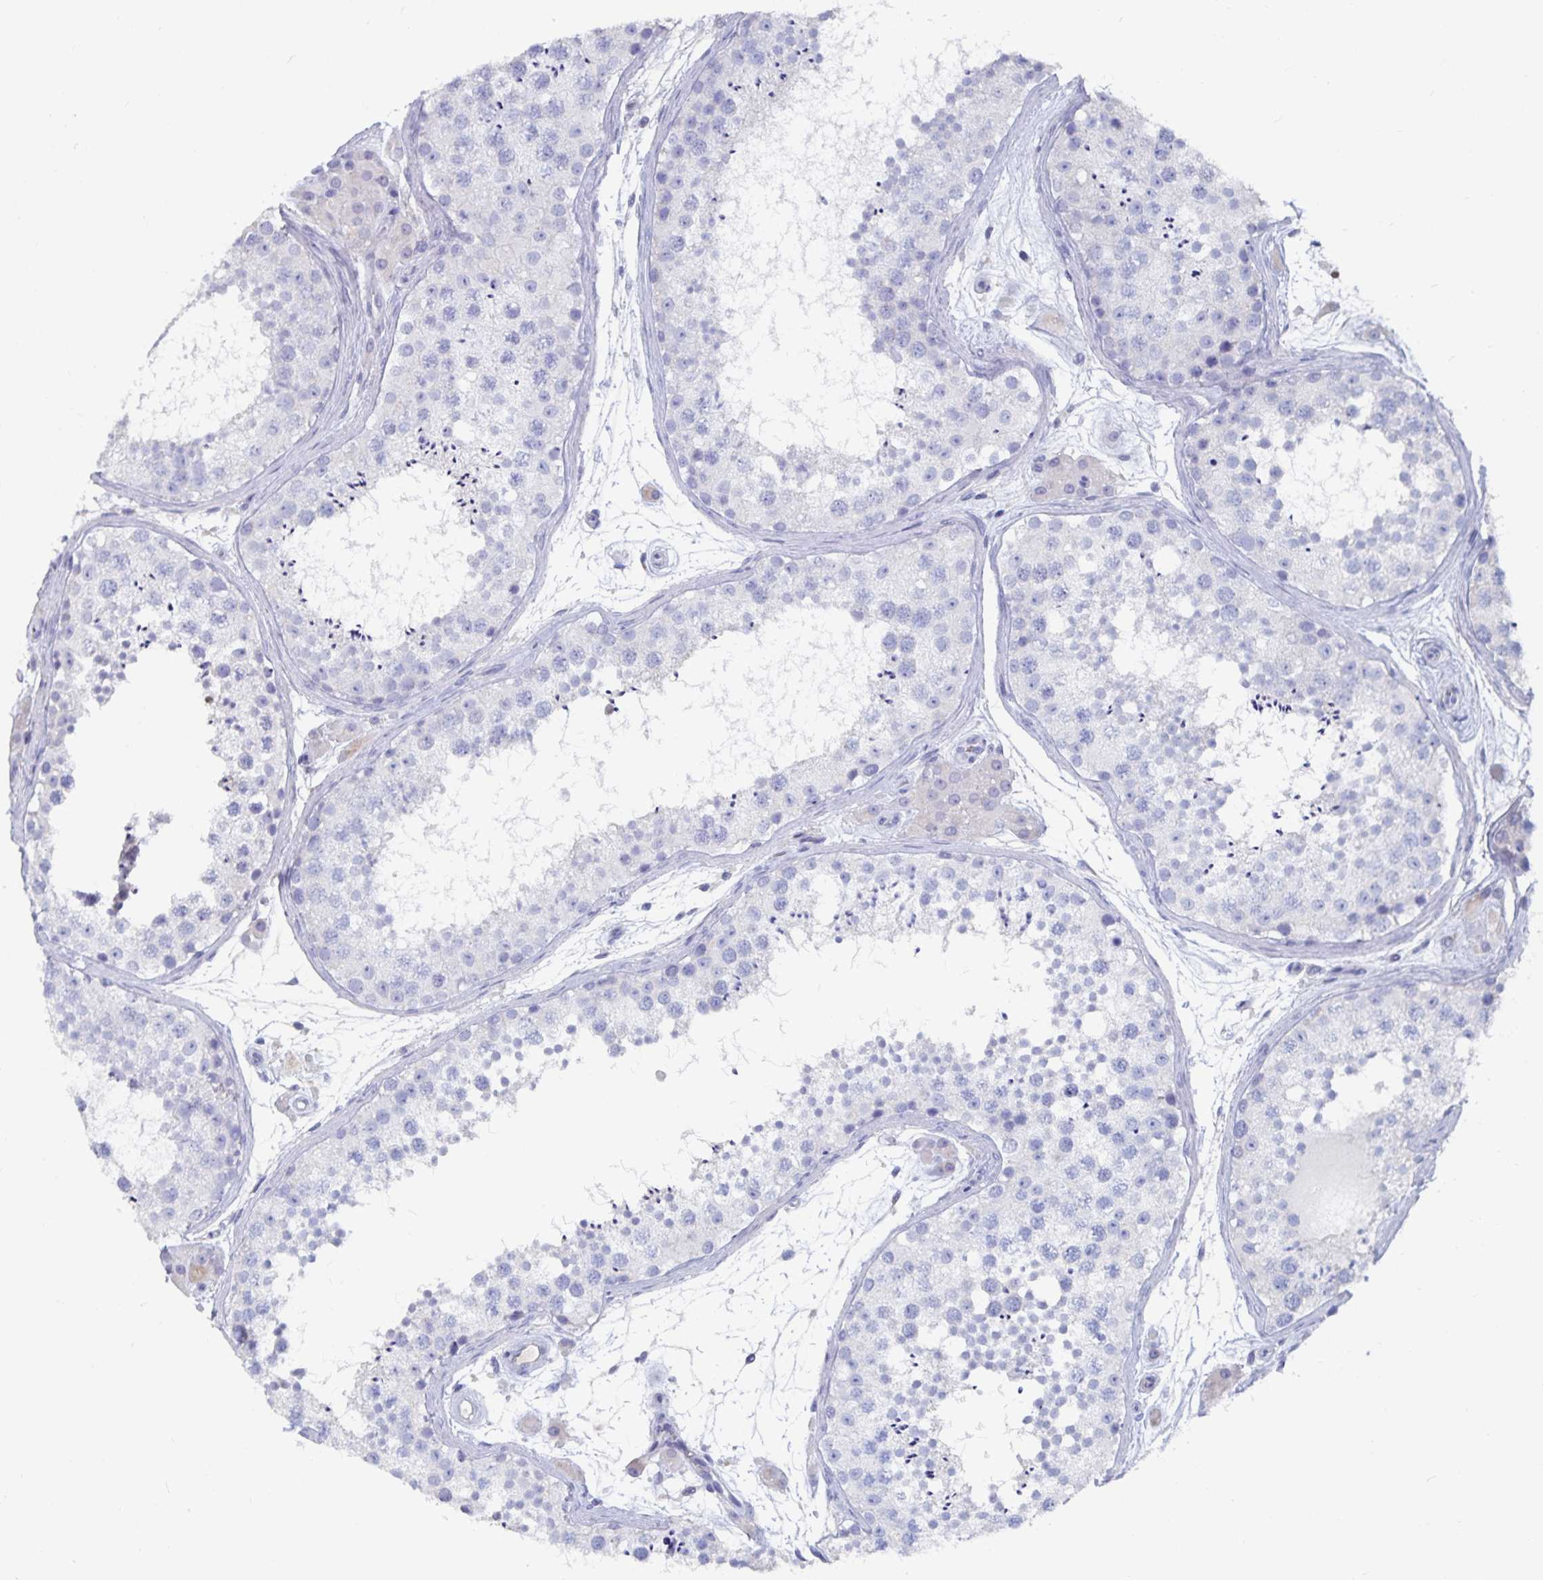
{"staining": {"intensity": "negative", "quantity": "none", "location": "none"}, "tissue": "testis", "cell_type": "Cells in seminiferous ducts", "image_type": "normal", "snomed": [{"axis": "morphology", "description": "Normal tissue, NOS"}, {"axis": "topography", "description": "Testis"}], "caption": "High power microscopy histopathology image of an immunohistochemistry image of unremarkable testis, revealing no significant positivity in cells in seminiferous ducts.", "gene": "CFAP69", "patient": {"sex": "male", "age": 41}}